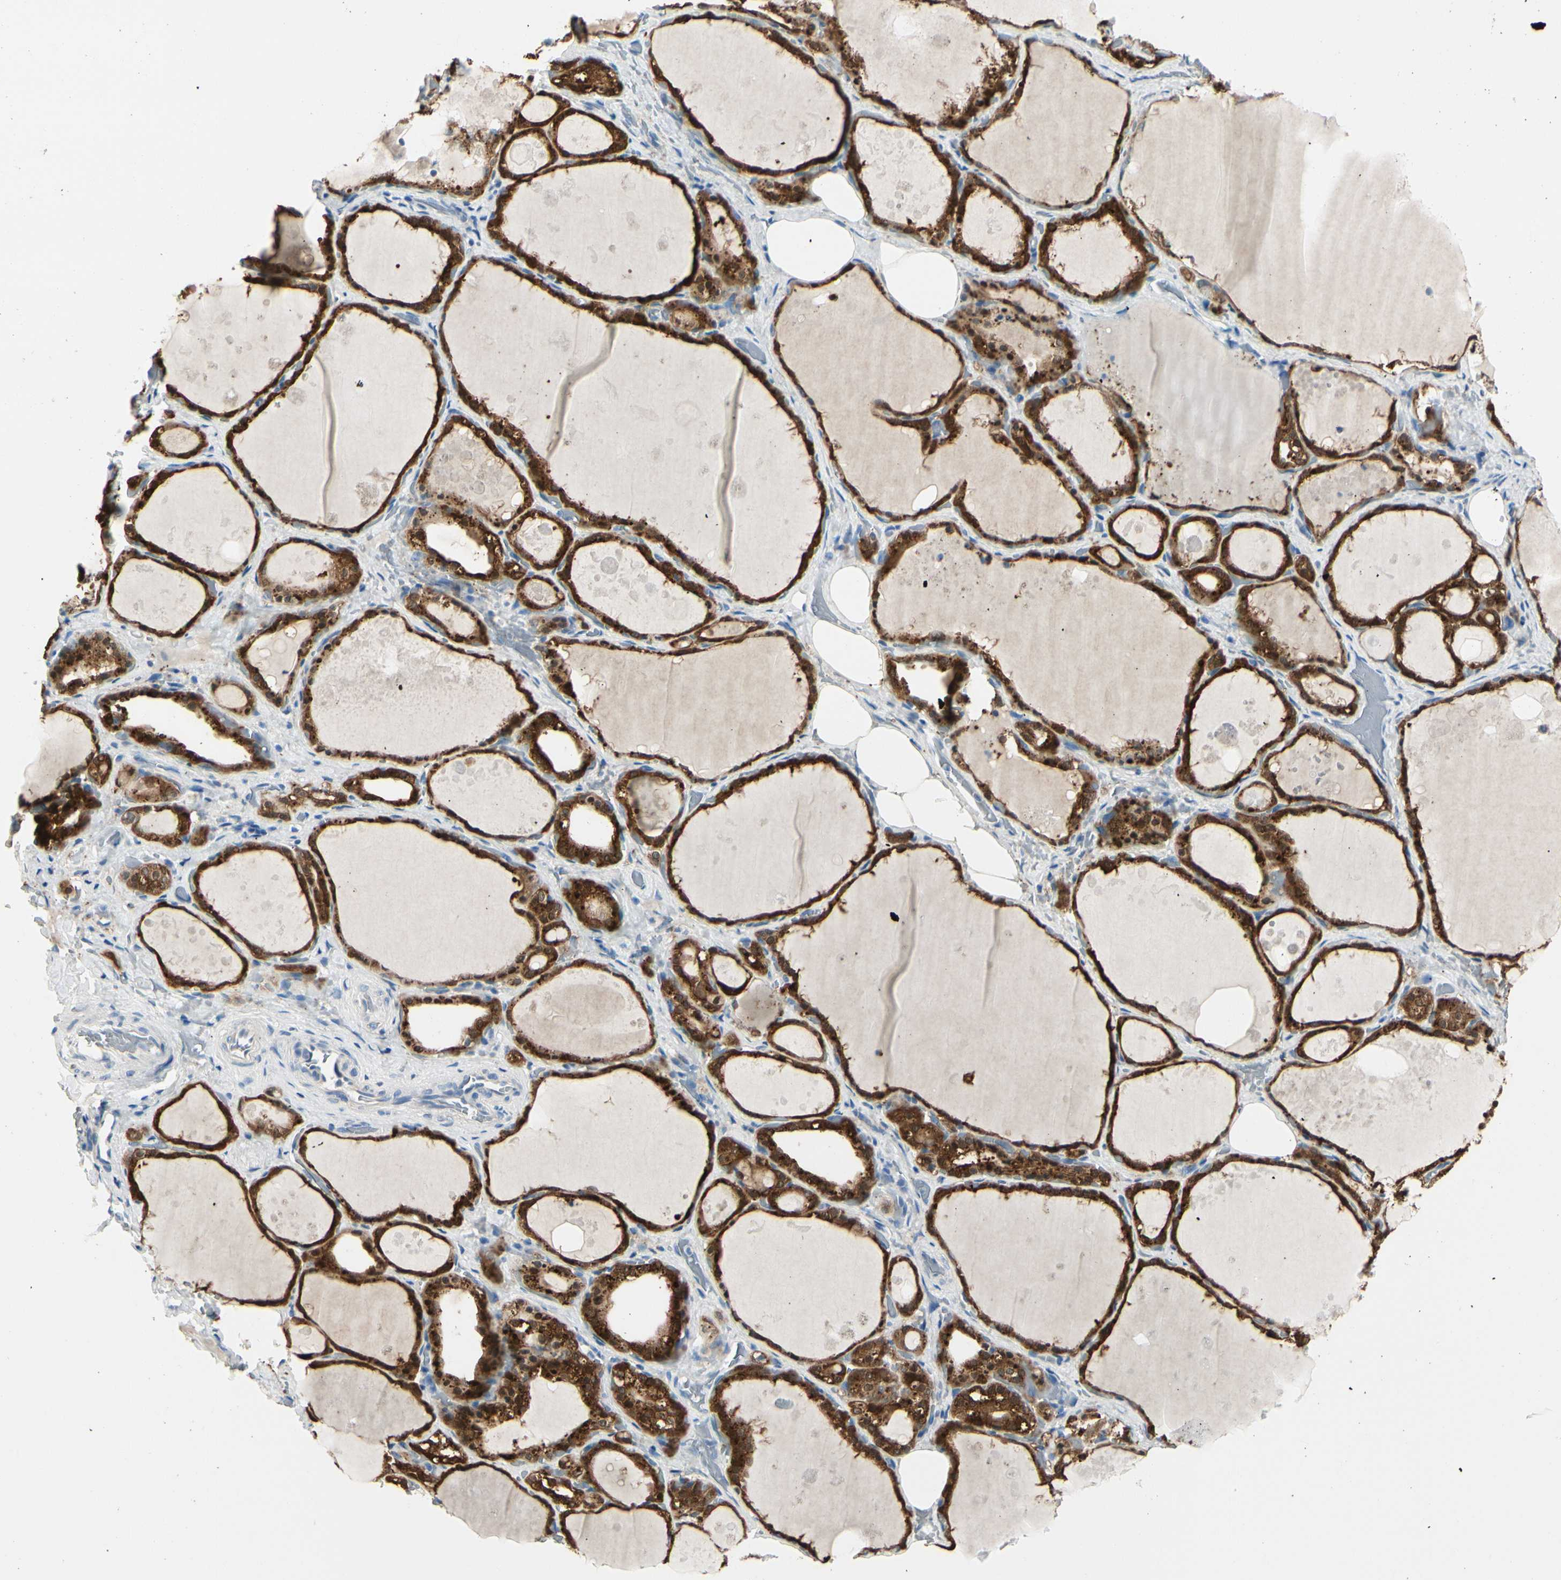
{"staining": {"intensity": "strong", "quantity": ">75%", "location": "cytoplasmic/membranous,nuclear"}, "tissue": "thyroid gland", "cell_type": "Glandular cells", "image_type": "normal", "snomed": [{"axis": "morphology", "description": "Normal tissue, NOS"}, {"axis": "topography", "description": "Thyroid gland"}], "caption": "A brown stain highlights strong cytoplasmic/membranous,nuclear staining of a protein in glandular cells of normal human thyroid gland. The staining was performed using DAB, with brown indicating positive protein expression. Nuclei are stained blue with hematoxylin.", "gene": "PEBP1", "patient": {"sex": "male", "age": 61}}